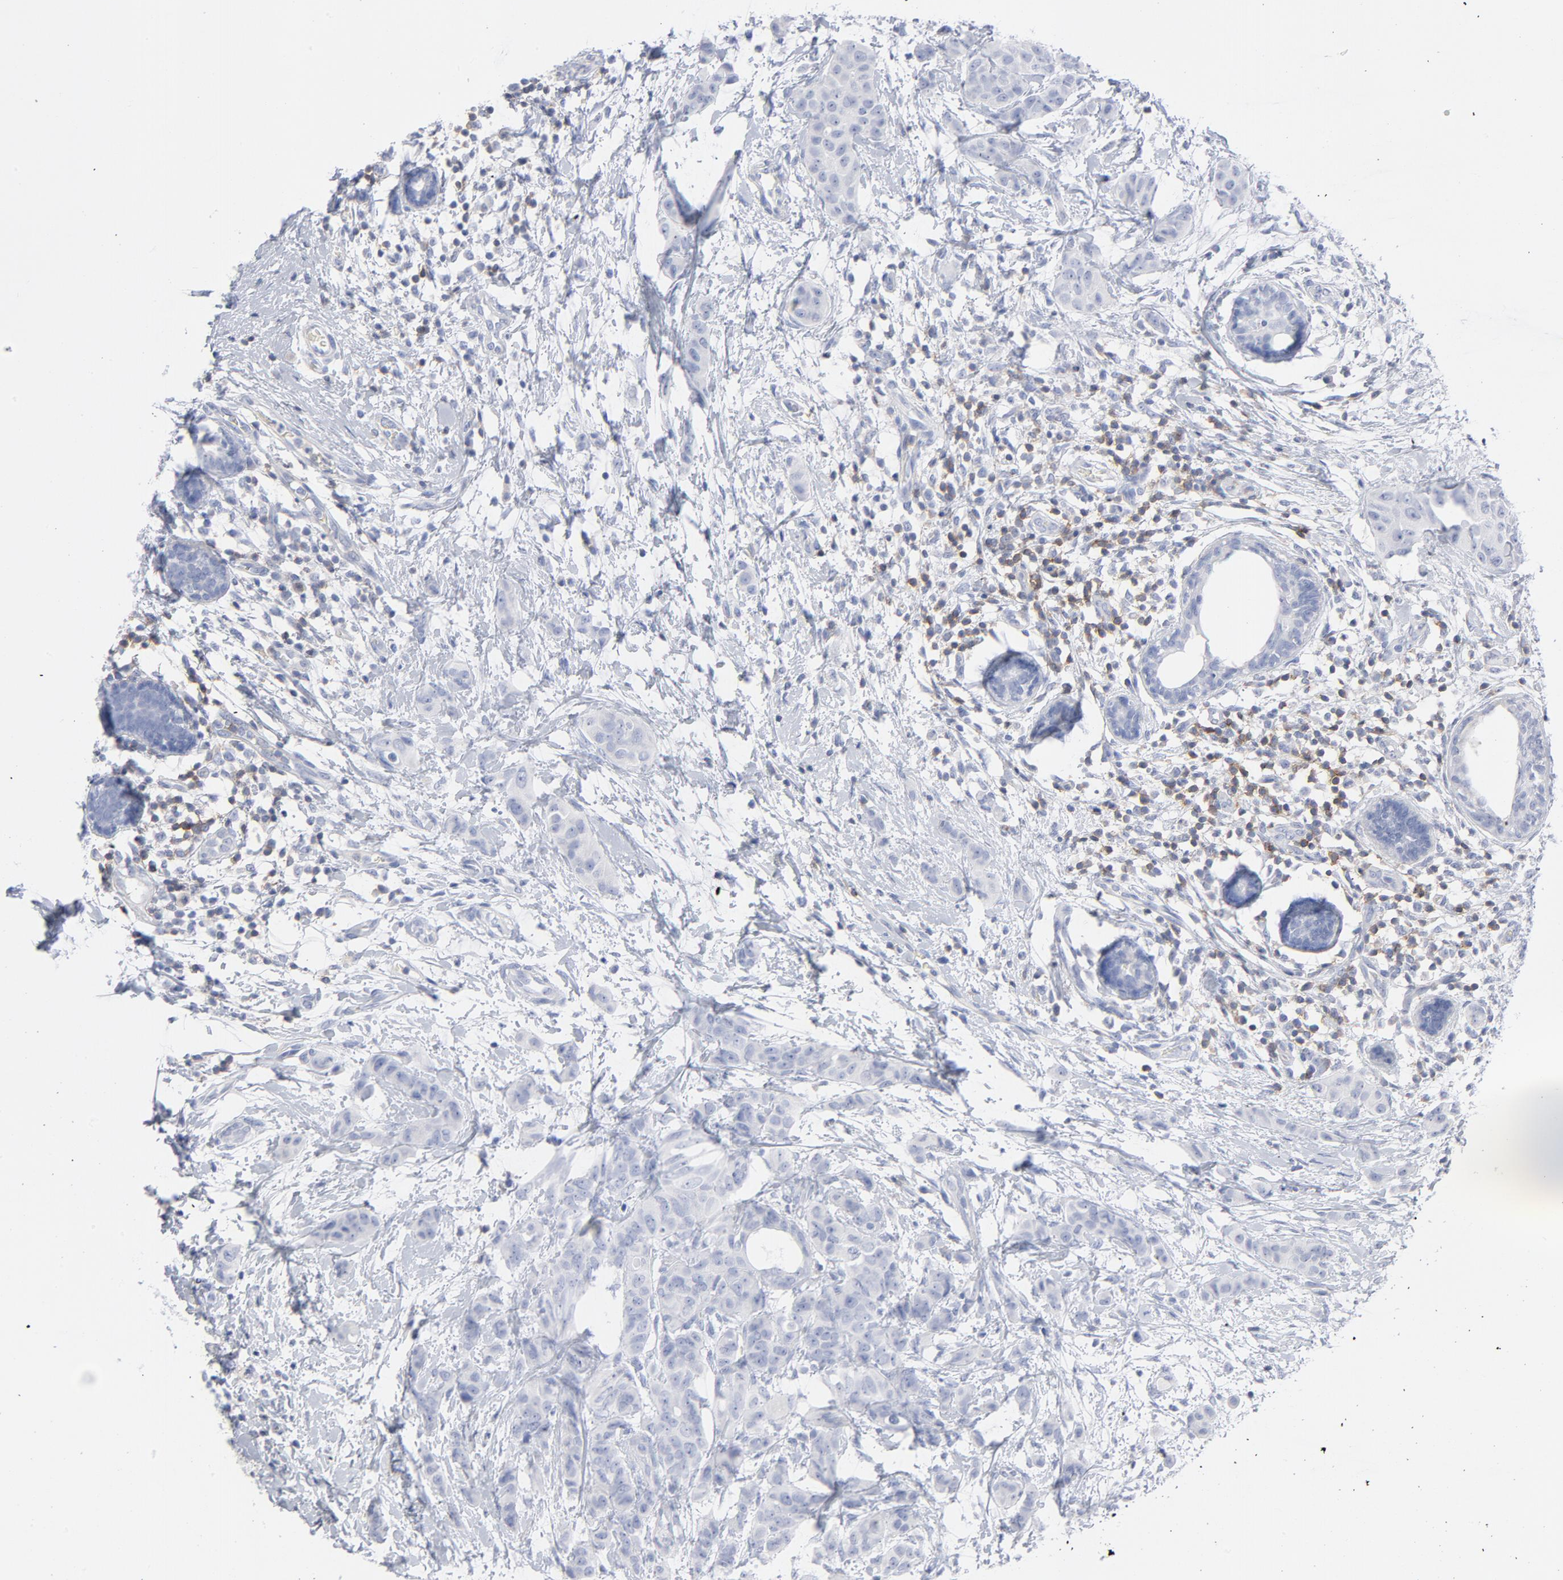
{"staining": {"intensity": "negative", "quantity": "none", "location": "none"}, "tissue": "breast cancer", "cell_type": "Tumor cells", "image_type": "cancer", "snomed": [{"axis": "morphology", "description": "Duct carcinoma"}, {"axis": "topography", "description": "Breast"}], "caption": "IHC of intraductal carcinoma (breast) demonstrates no staining in tumor cells. Nuclei are stained in blue.", "gene": "P2RY8", "patient": {"sex": "female", "age": 40}}